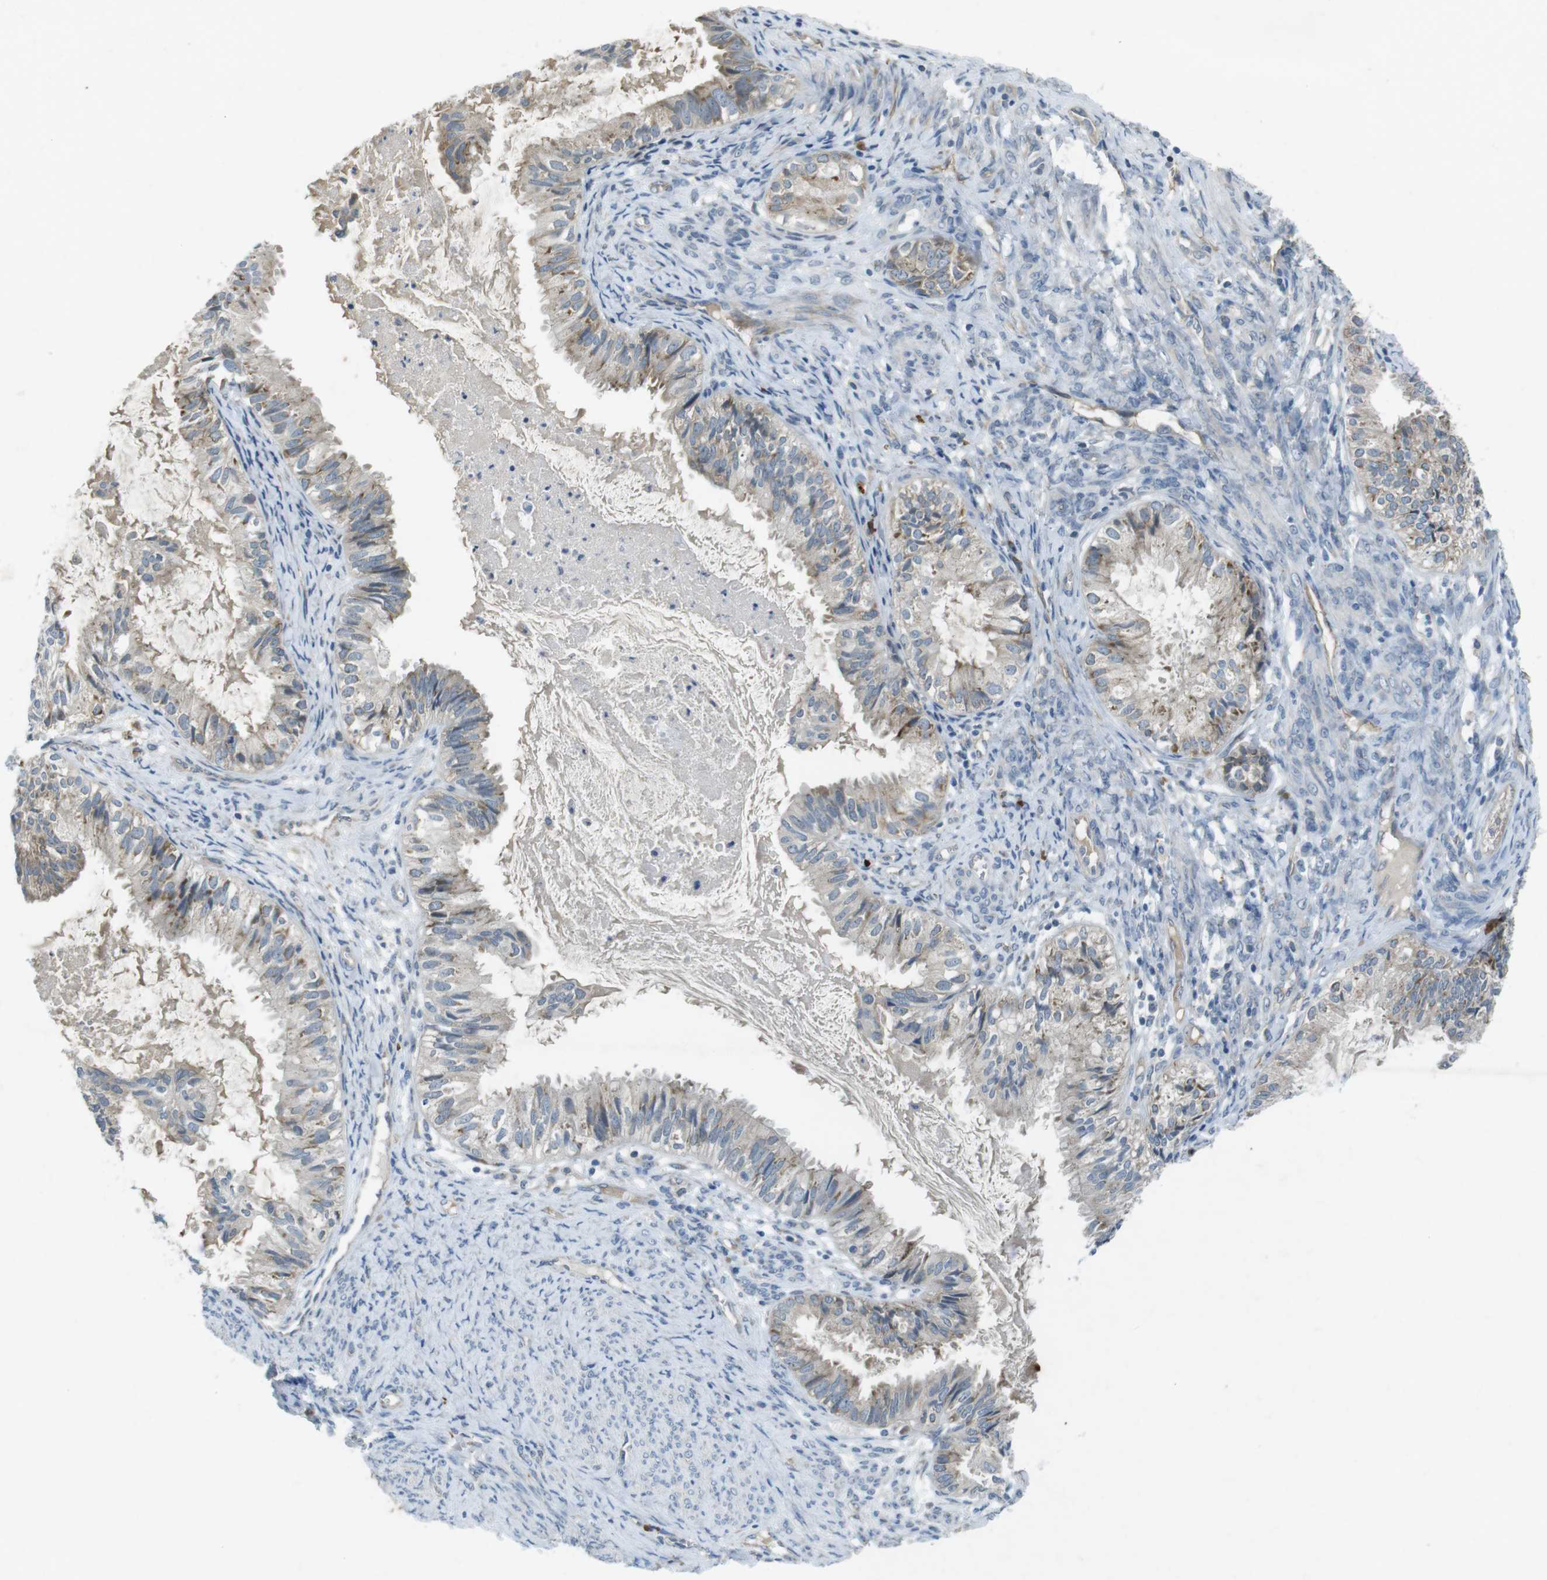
{"staining": {"intensity": "weak", "quantity": "25%-75%", "location": "cytoplasmic/membranous"}, "tissue": "cervical cancer", "cell_type": "Tumor cells", "image_type": "cancer", "snomed": [{"axis": "morphology", "description": "Normal tissue, NOS"}, {"axis": "morphology", "description": "Adenocarcinoma, NOS"}, {"axis": "topography", "description": "Cervix"}, {"axis": "topography", "description": "Endometrium"}], "caption": "Brown immunohistochemical staining in adenocarcinoma (cervical) shows weak cytoplasmic/membranous positivity in about 25%-75% of tumor cells.", "gene": "FLCN", "patient": {"sex": "female", "age": 86}}